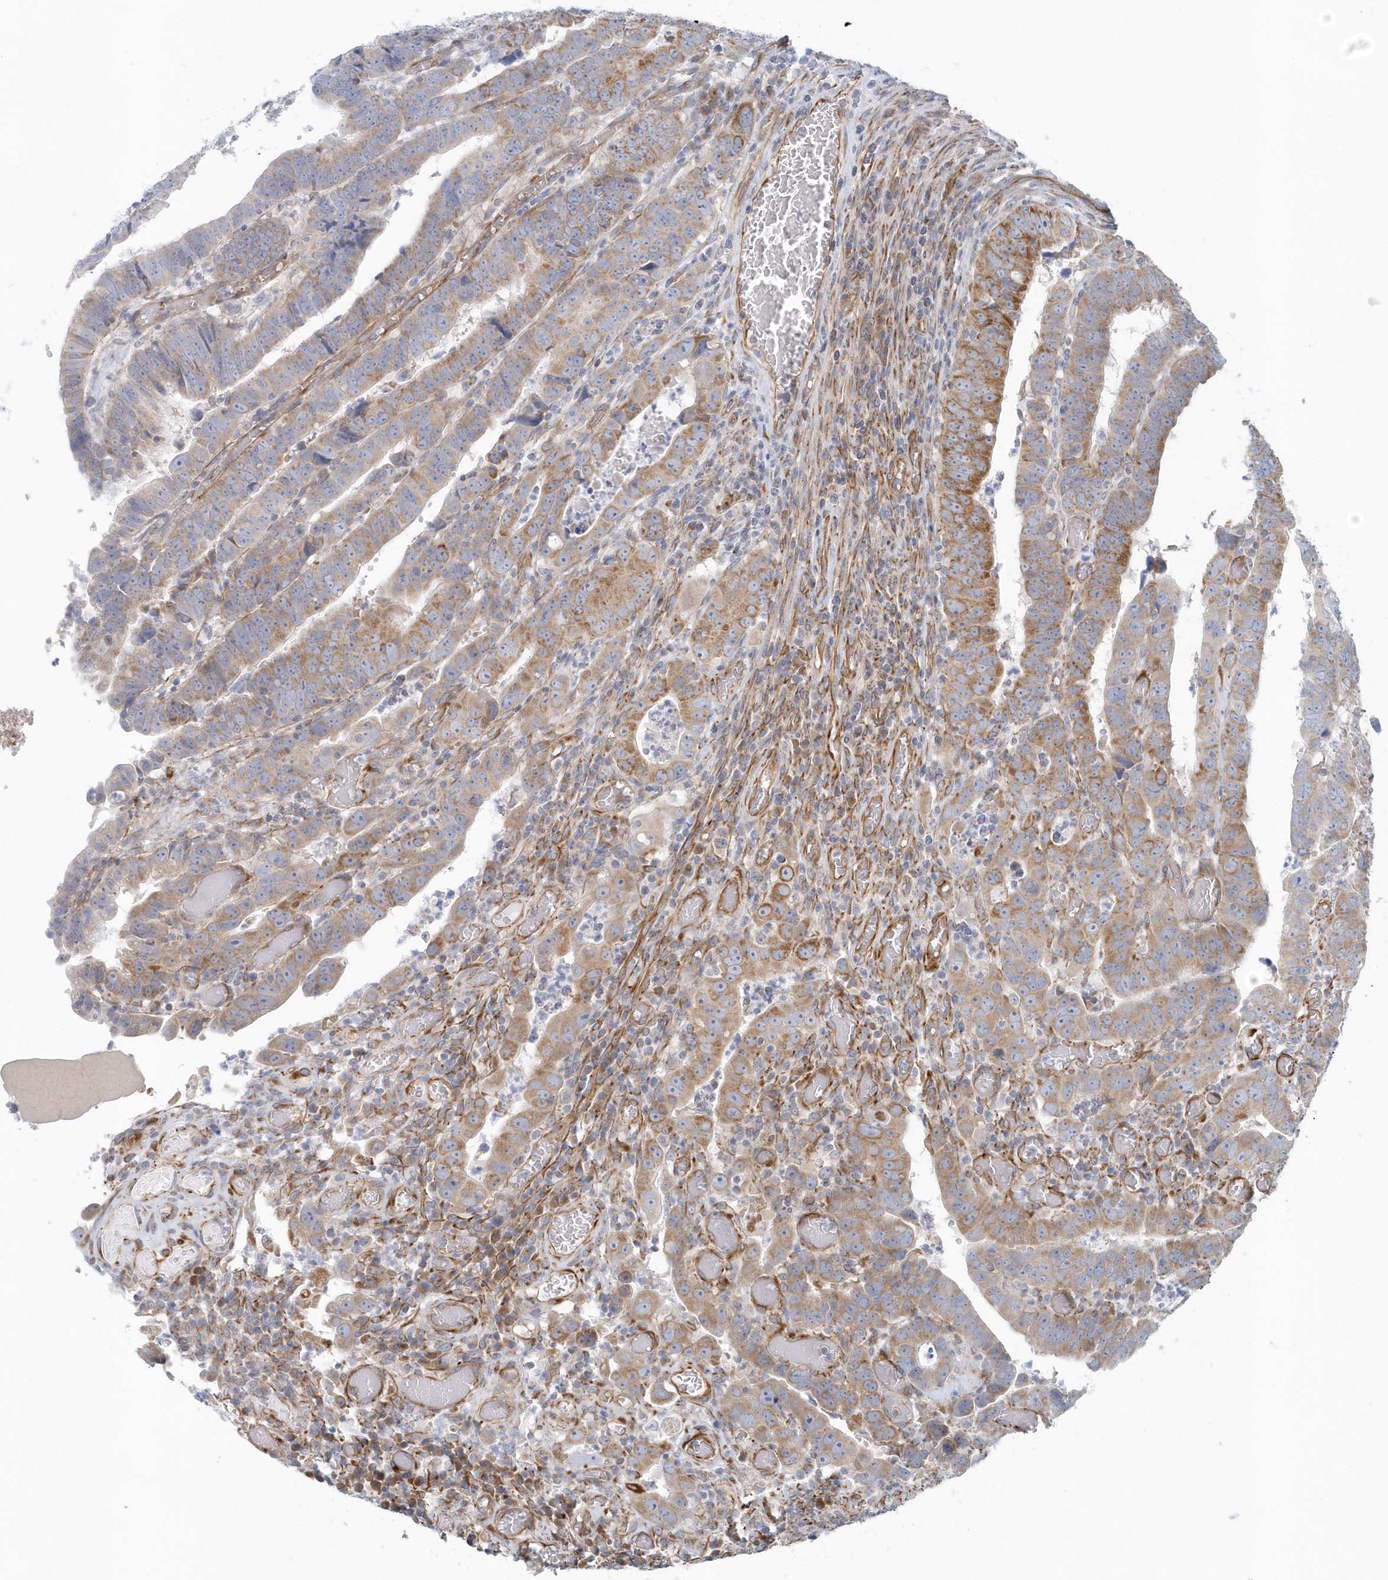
{"staining": {"intensity": "moderate", "quantity": "25%-75%", "location": "cytoplasmic/membranous"}, "tissue": "colorectal cancer", "cell_type": "Tumor cells", "image_type": "cancer", "snomed": [{"axis": "morphology", "description": "Normal tissue, NOS"}, {"axis": "morphology", "description": "Adenocarcinoma, NOS"}, {"axis": "topography", "description": "Rectum"}], "caption": "Immunohistochemical staining of colorectal adenocarcinoma demonstrates medium levels of moderate cytoplasmic/membranous positivity in approximately 25%-75% of tumor cells.", "gene": "GPR152", "patient": {"sex": "female", "age": 65}}